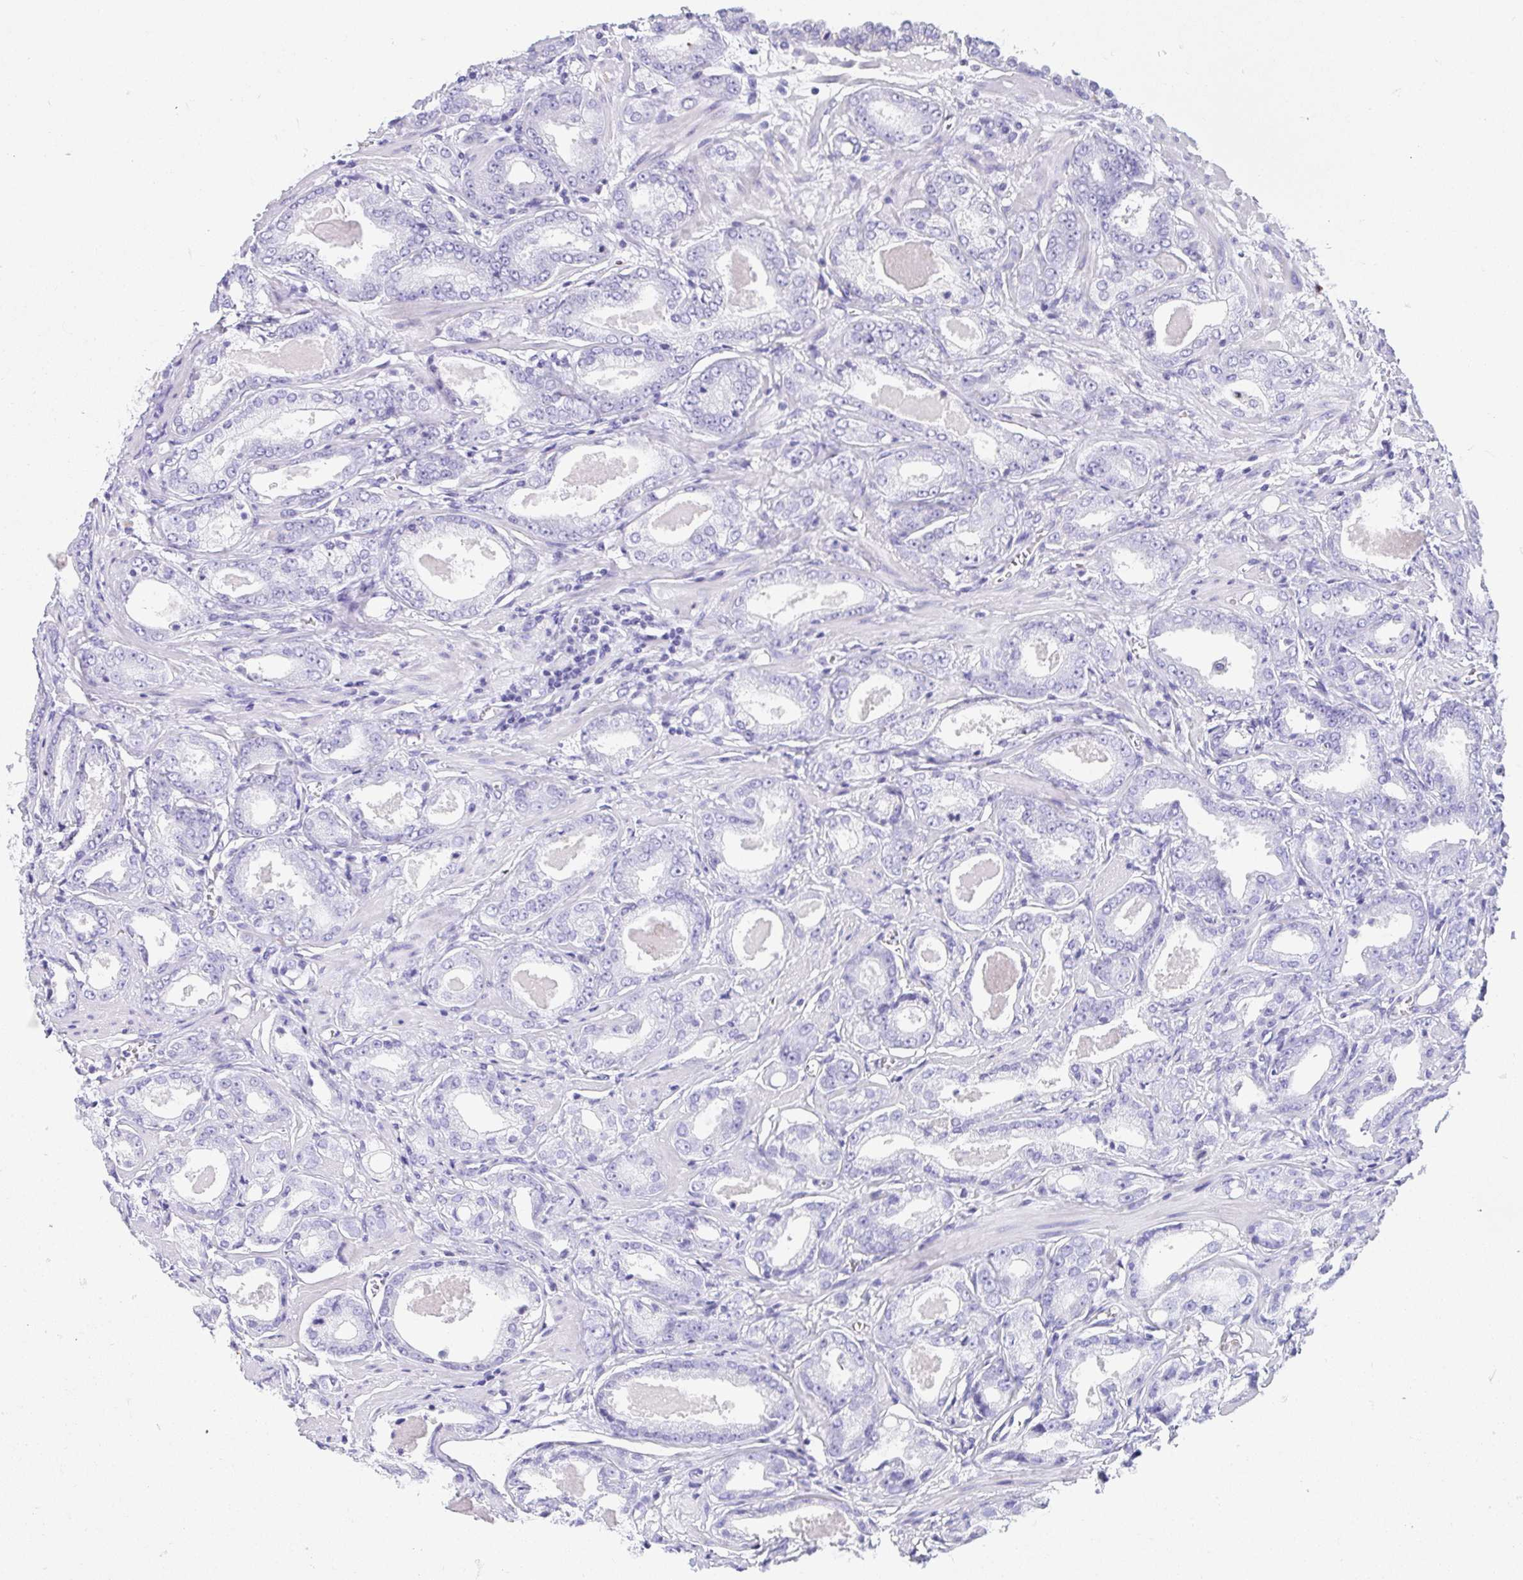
{"staining": {"intensity": "negative", "quantity": "none", "location": "none"}, "tissue": "prostate cancer", "cell_type": "Tumor cells", "image_type": "cancer", "snomed": [{"axis": "morphology", "description": "Adenocarcinoma, NOS"}, {"axis": "morphology", "description": "Adenocarcinoma, Low grade"}, {"axis": "topography", "description": "Prostate"}], "caption": "Protein analysis of prostate cancer displays no significant staining in tumor cells.", "gene": "GKN1", "patient": {"sex": "male", "age": 64}}